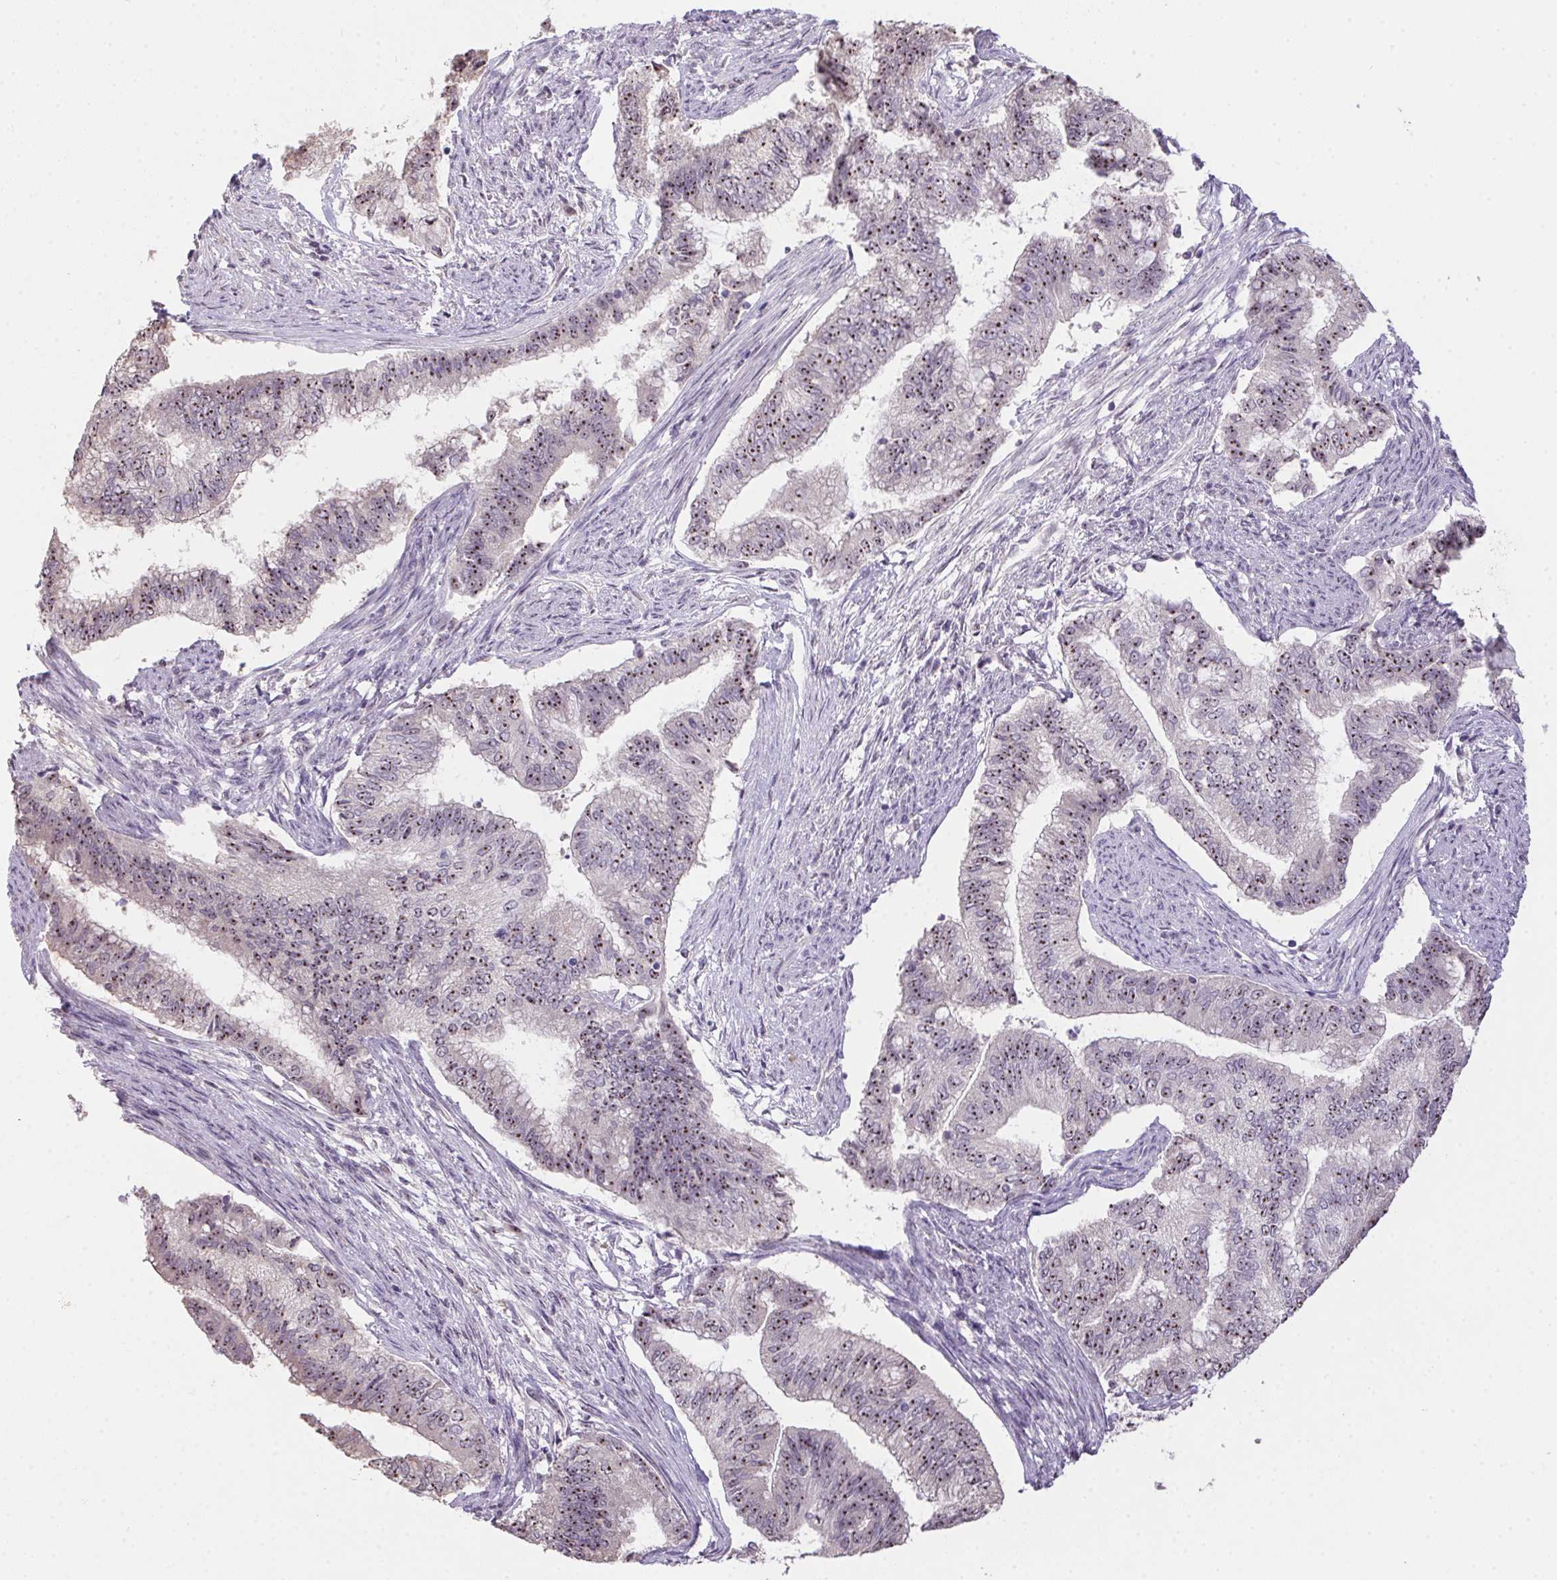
{"staining": {"intensity": "moderate", "quantity": ">75%", "location": "nuclear"}, "tissue": "endometrial cancer", "cell_type": "Tumor cells", "image_type": "cancer", "snomed": [{"axis": "morphology", "description": "Adenocarcinoma, NOS"}, {"axis": "topography", "description": "Endometrium"}], "caption": "A brown stain labels moderate nuclear expression of a protein in human endometrial adenocarcinoma tumor cells. The staining is performed using DAB (3,3'-diaminobenzidine) brown chromogen to label protein expression. The nuclei are counter-stained blue using hematoxylin.", "gene": "BATF2", "patient": {"sex": "female", "age": 65}}